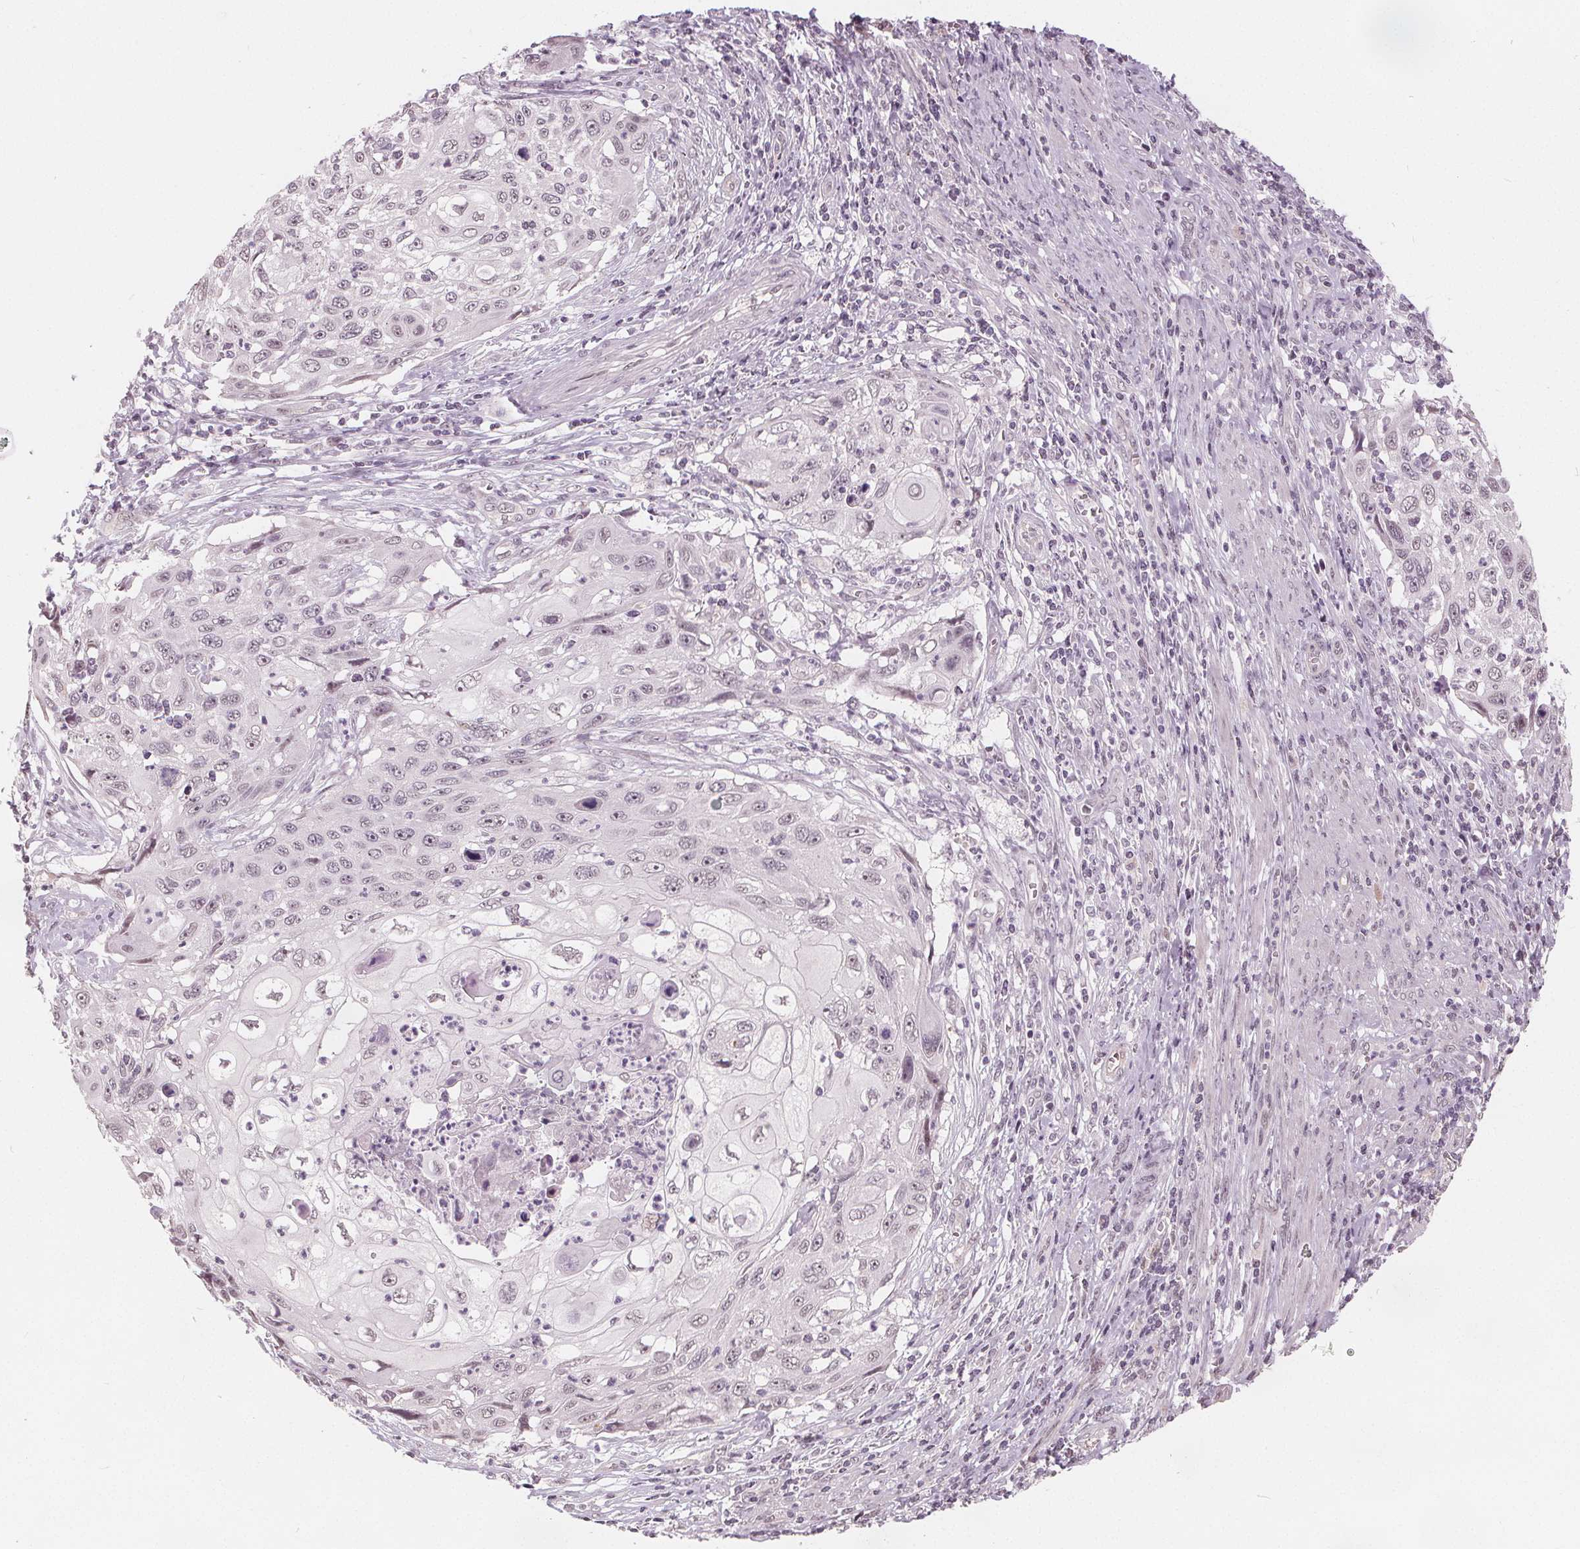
{"staining": {"intensity": "weak", "quantity": "25%-75%", "location": "nuclear"}, "tissue": "cervical cancer", "cell_type": "Tumor cells", "image_type": "cancer", "snomed": [{"axis": "morphology", "description": "Squamous cell carcinoma, NOS"}, {"axis": "topography", "description": "Cervix"}], "caption": "Immunohistochemistry staining of squamous cell carcinoma (cervical), which exhibits low levels of weak nuclear positivity in about 25%-75% of tumor cells indicating weak nuclear protein staining. The staining was performed using DAB (3,3'-diaminobenzidine) (brown) for protein detection and nuclei were counterstained in hematoxylin (blue).", "gene": "NUP210L", "patient": {"sex": "female", "age": 70}}